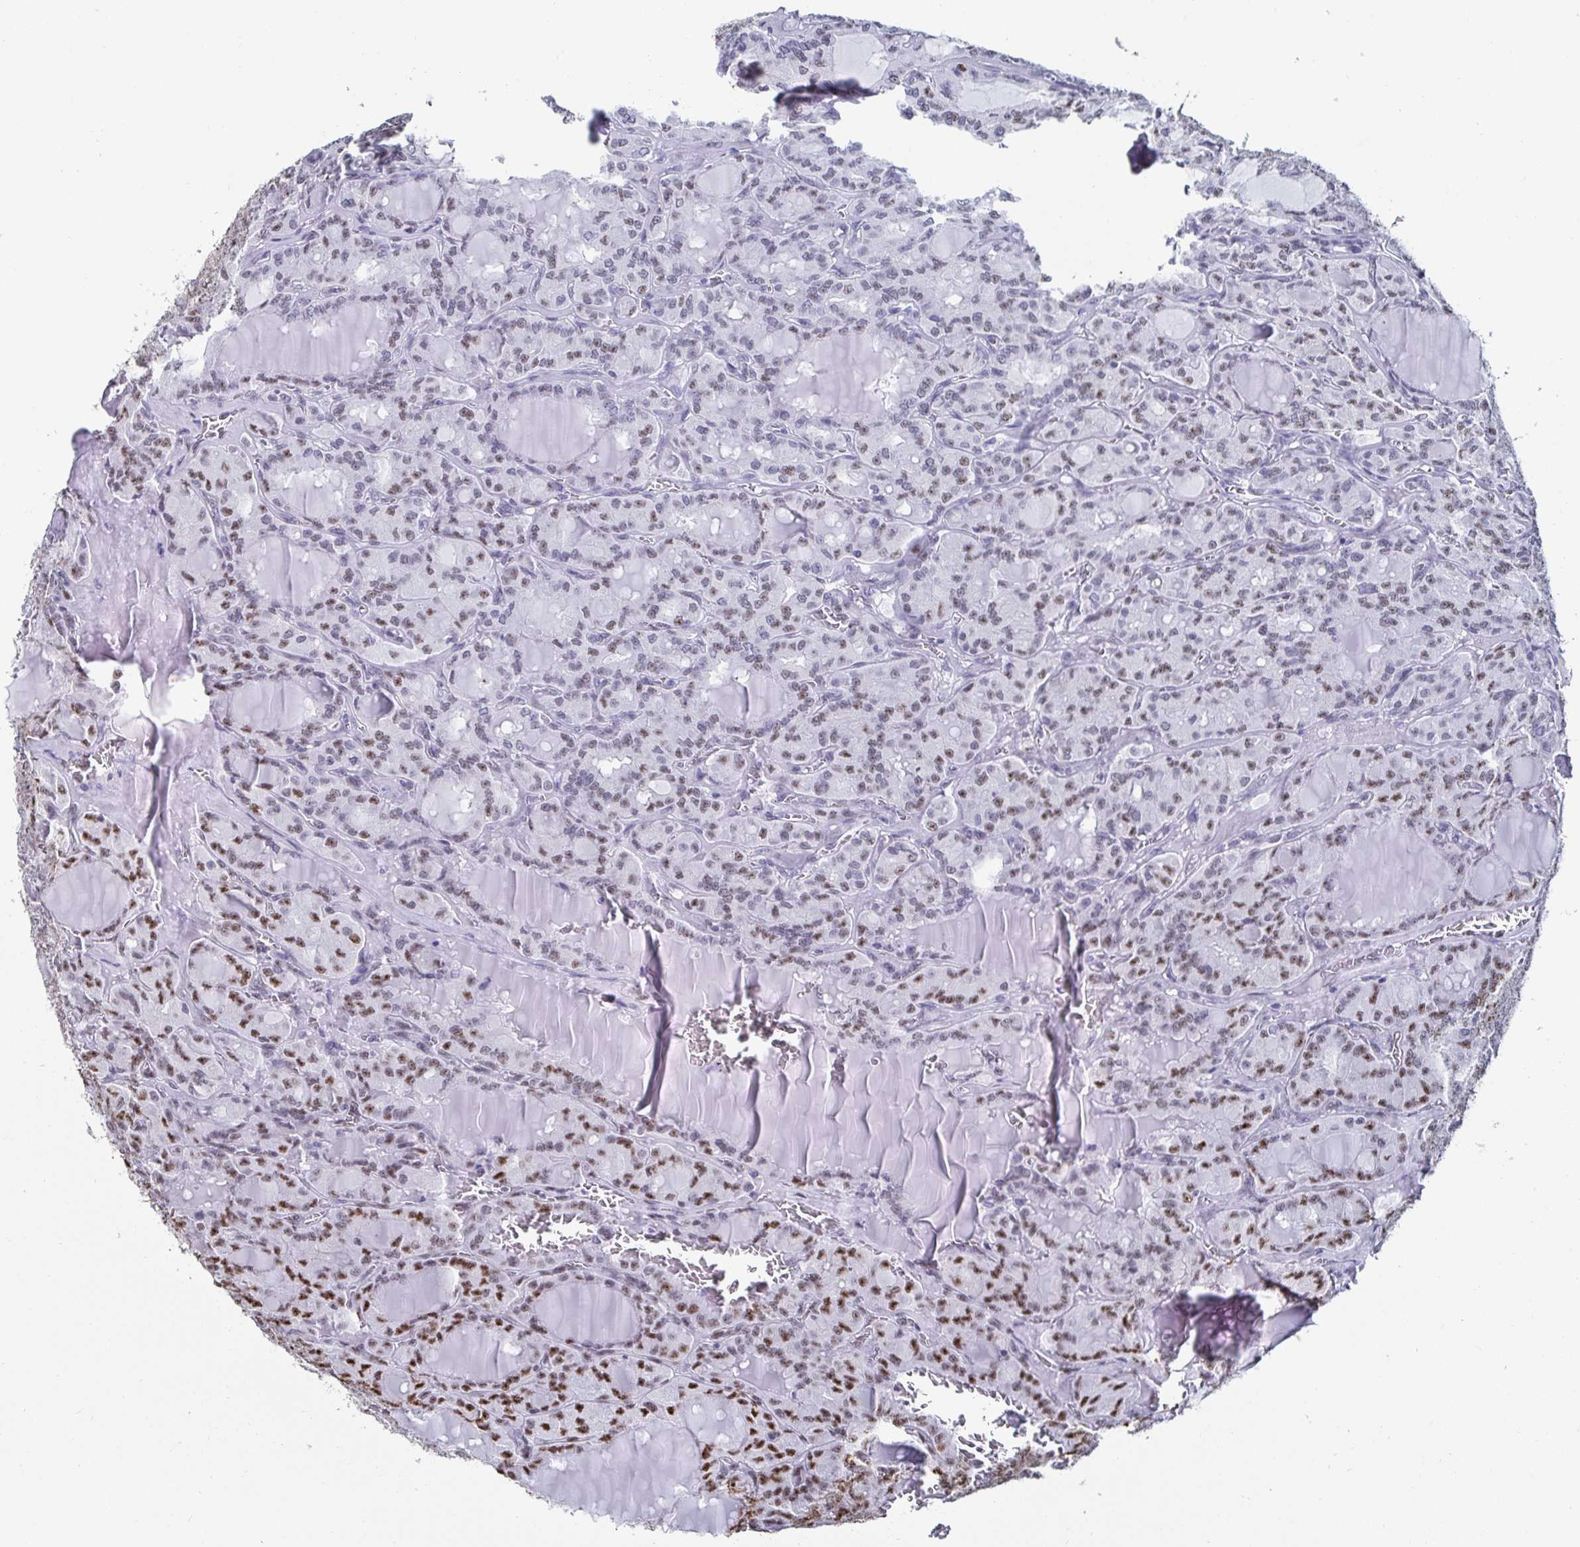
{"staining": {"intensity": "moderate", "quantity": "25%-75%", "location": "nuclear"}, "tissue": "thyroid cancer", "cell_type": "Tumor cells", "image_type": "cancer", "snomed": [{"axis": "morphology", "description": "Papillary adenocarcinoma, NOS"}, {"axis": "topography", "description": "Thyroid gland"}], "caption": "IHC image of neoplastic tissue: thyroid papillary adenocarcinoma stained using immunohistochemistry (IHC) exhibits medium levels of moderate protein expression localized specifically in the nuclear of tumor cells, appearing as a nuclear brown color.", "gene": "DDX39B", "patient": {"sex": "male", "age": 87}}